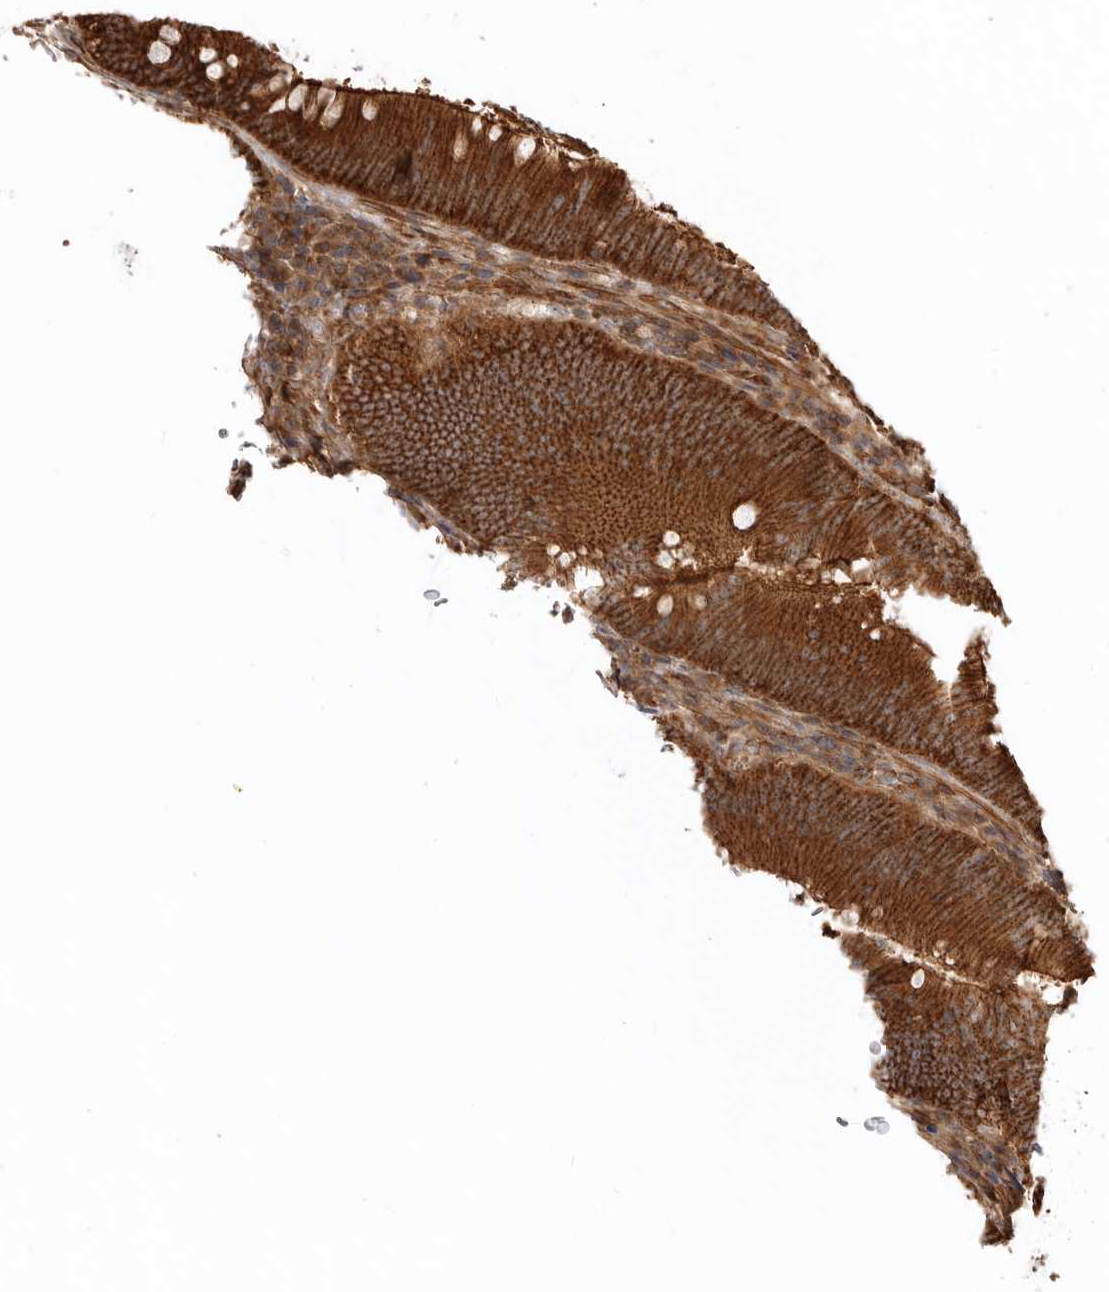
{"staining": {"intensity": "strong", "quantity": ">75%", "location": "cytoplasmic/membranous"}, "tissue": "colorectal cancer", "cell_type": "Tumor cells", "image_type": "cancer", "snomed": [{"axis": "morphology", "description": "Normal tissue, NOS"}, {"axis": "topography", "description": "Colon"}], "caption": "An immunohistochemistry photomicrograph of tumor tissue is shown. Protein staining in brown labels strong cytoplasmic/membranous positivity in colorectal cancer within tumor cells. (DAB (3,3'-diaminobenzidine) IHC, brown staining for protein, blue staining for nuclei).", "gene": "GPATCH2", "patient": {"sex": "female", "age": 82}}